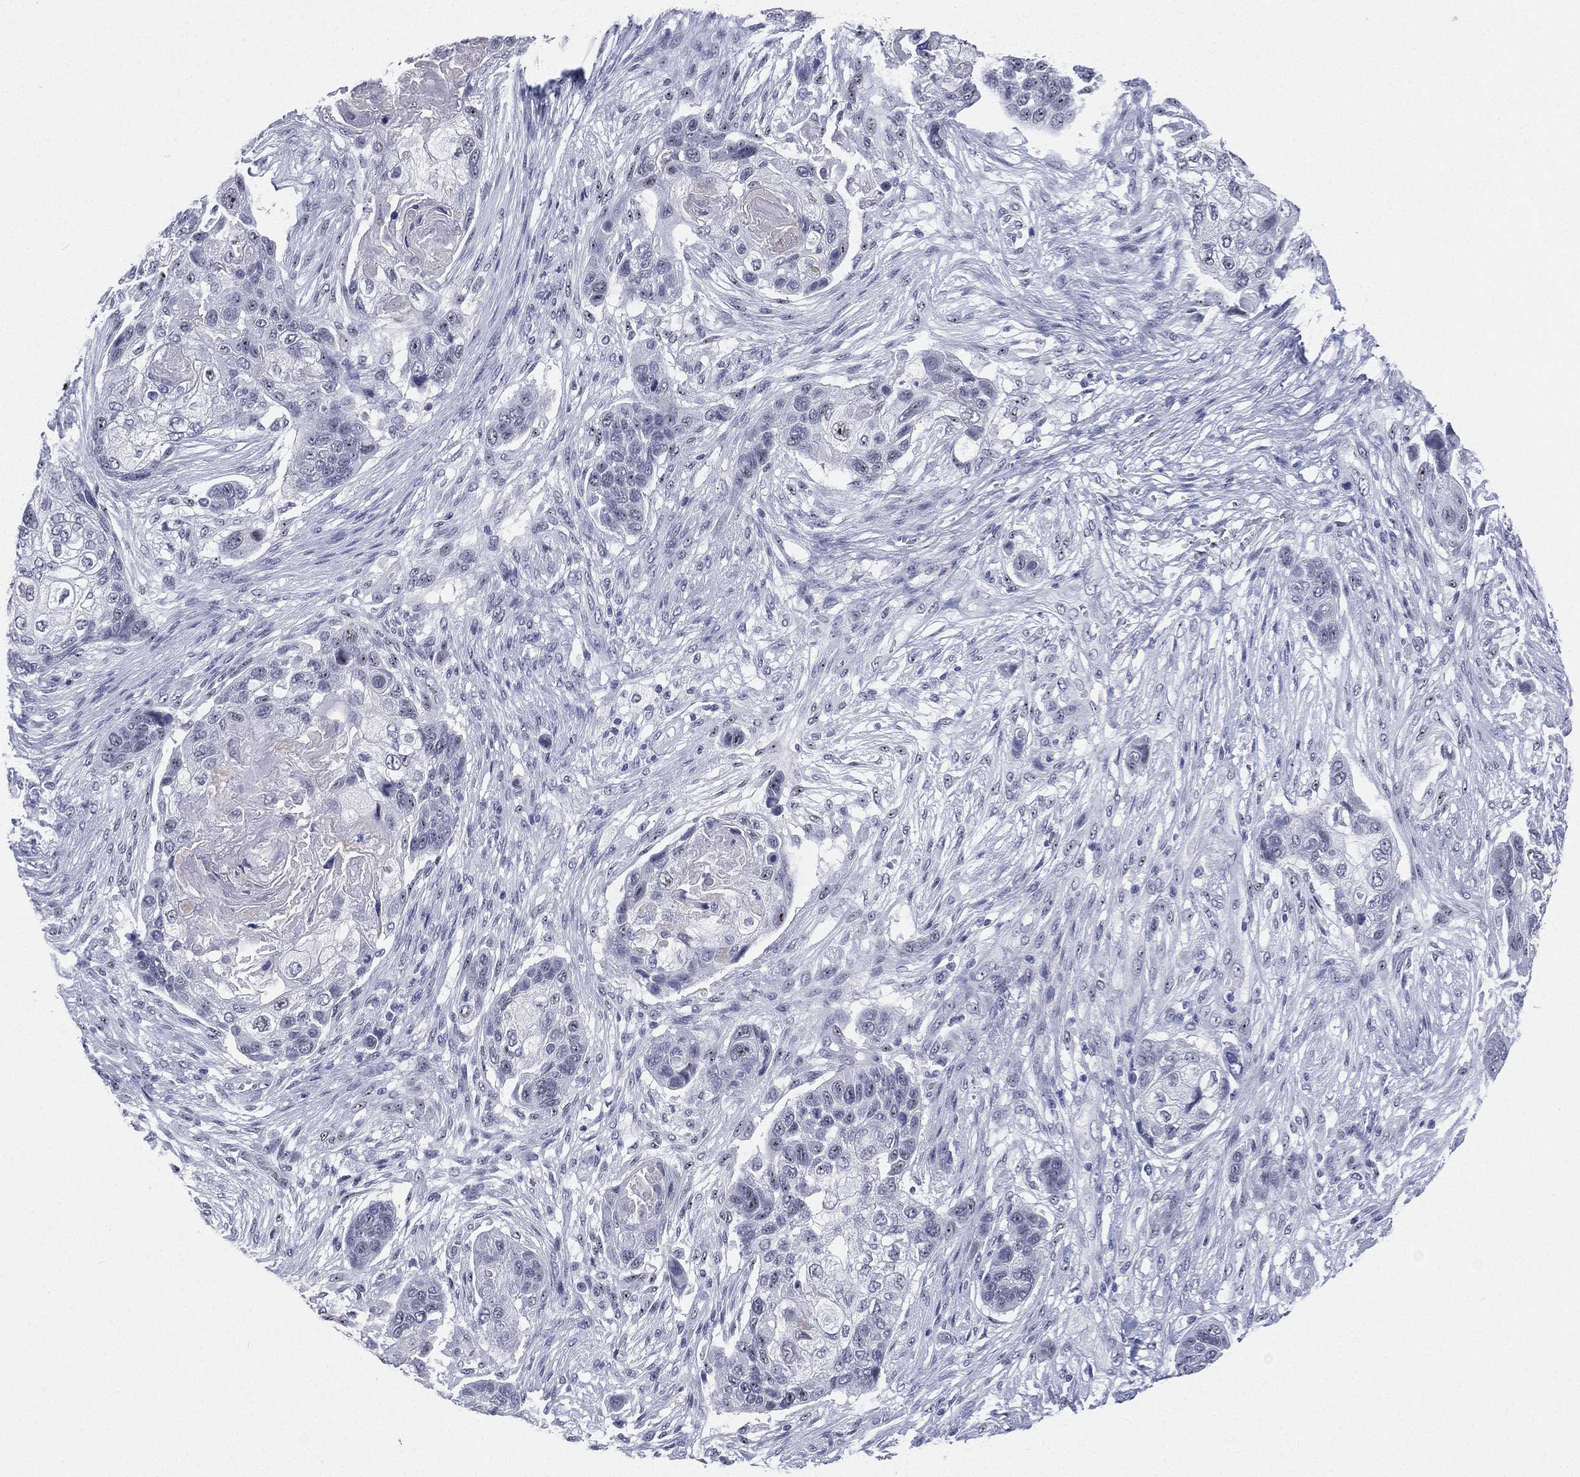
{"staining": {"intensity": "negative", "quantity": "none", "location": "none"}, "tissue": "lung cancer", "cell_type": "Tumor cells", "image_type": "cancer", "snomed": [{"axis": "morphology", "description": "Squamous cell carcinoma, NOS"}, {"axis": "topography", "description": "Lung"}], "caption": "Human squamous cell carcinoma (lung) stained for a protein using immunohistochemistry (IHC) shows no positivity in tumor cells.", "gene": "CD22", "patient": {"sex": "male", "age": 69}}